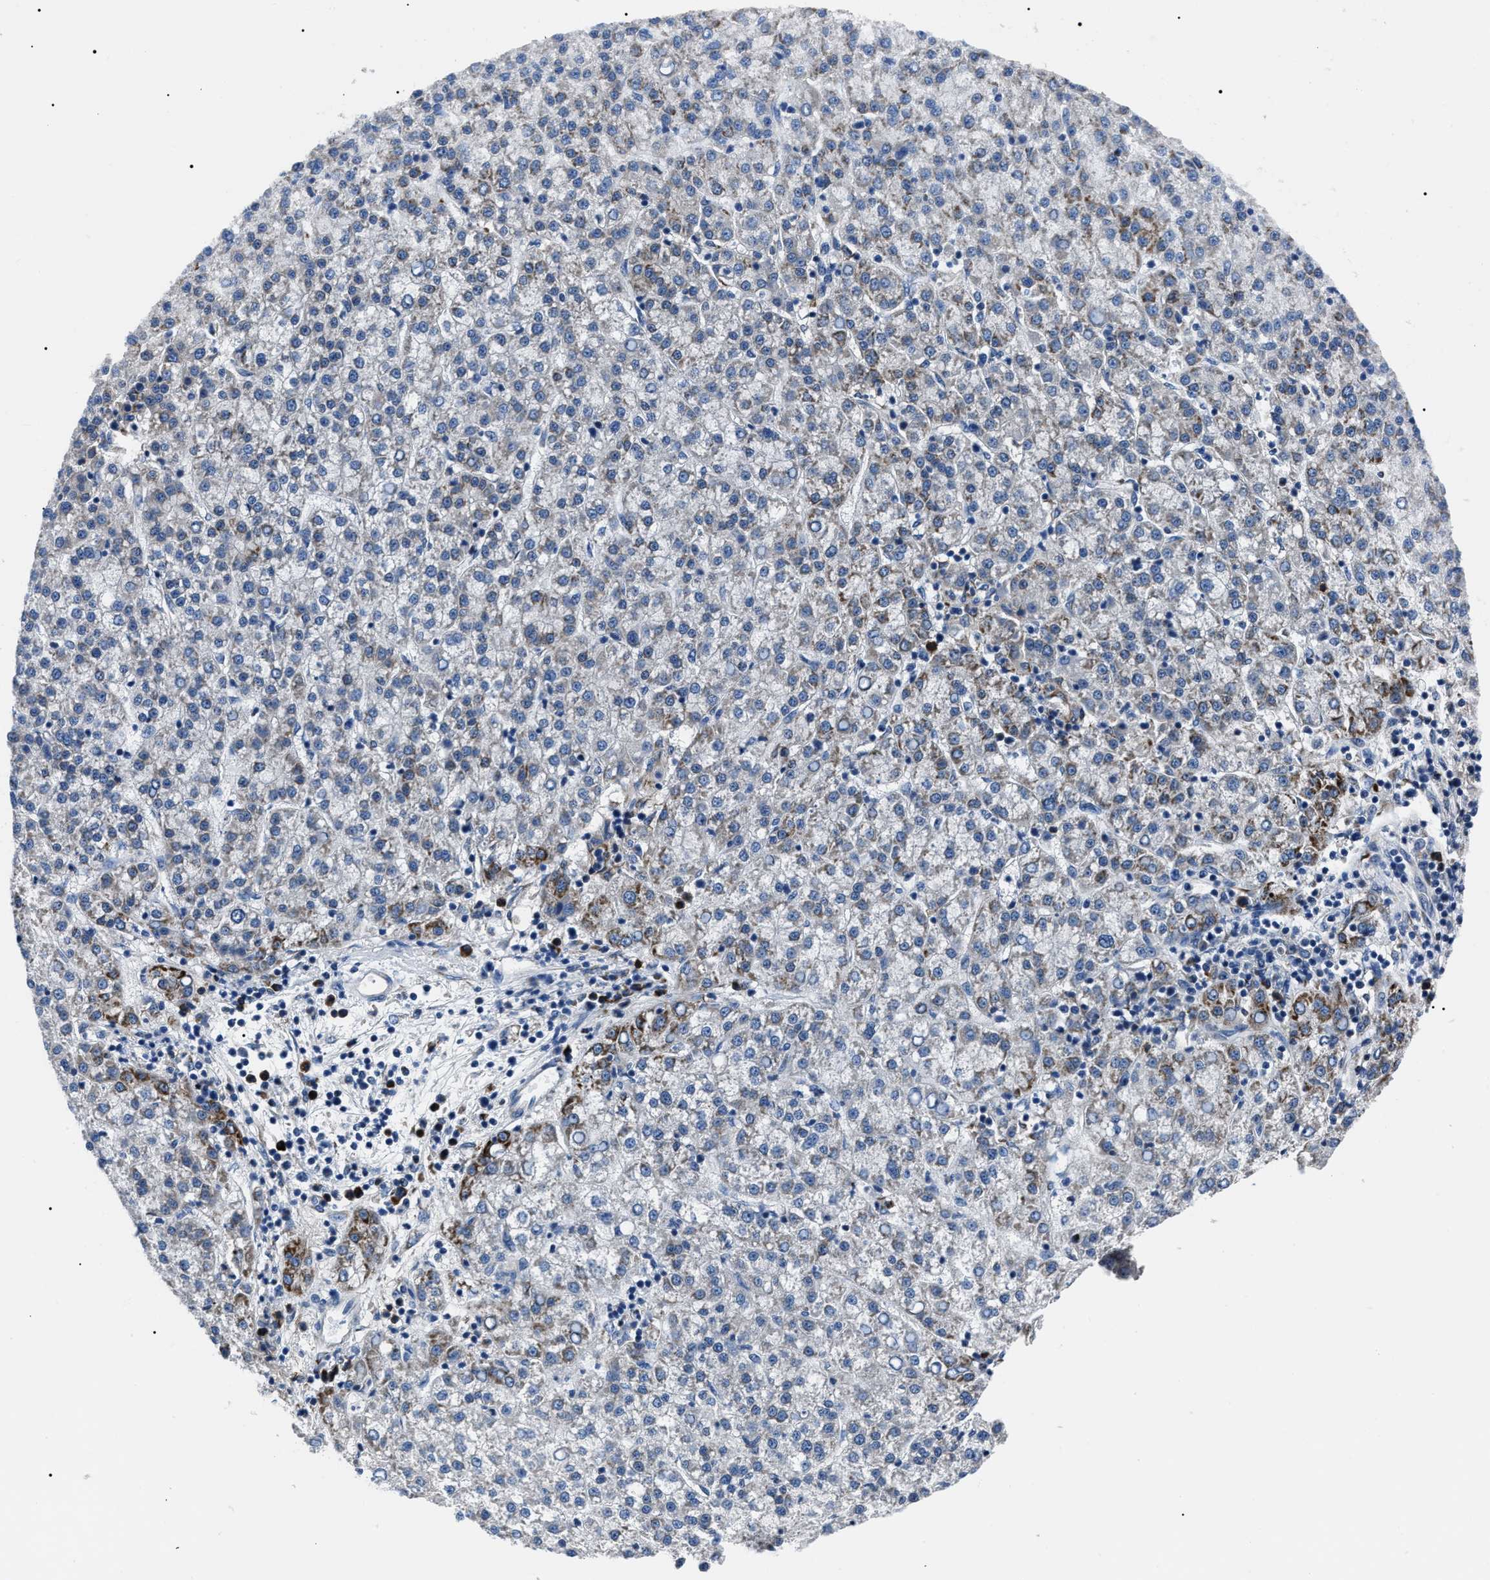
{"staining": {"intensity": "moderate", "quantity": "<25%", "location": "cytoplasmic/membranous"}, "tissue": "liver cancer", "cell_type": "Tumor cells", "image_type": "cancer", "snomed": [{"axis": "morphology", "description": "Carcinoma, Hepatocellular, NOS"}, {"axis": "topography", "description": "Liver"}], "caption": "Moderate cytoplasmic/membranous positivity for a protein is seen in approximately <25% of tumor cells of liver hepatocellular carcinoma using IHC.", "gene": "LRRC14", "patient": {"sex": "female", "age": 58}}